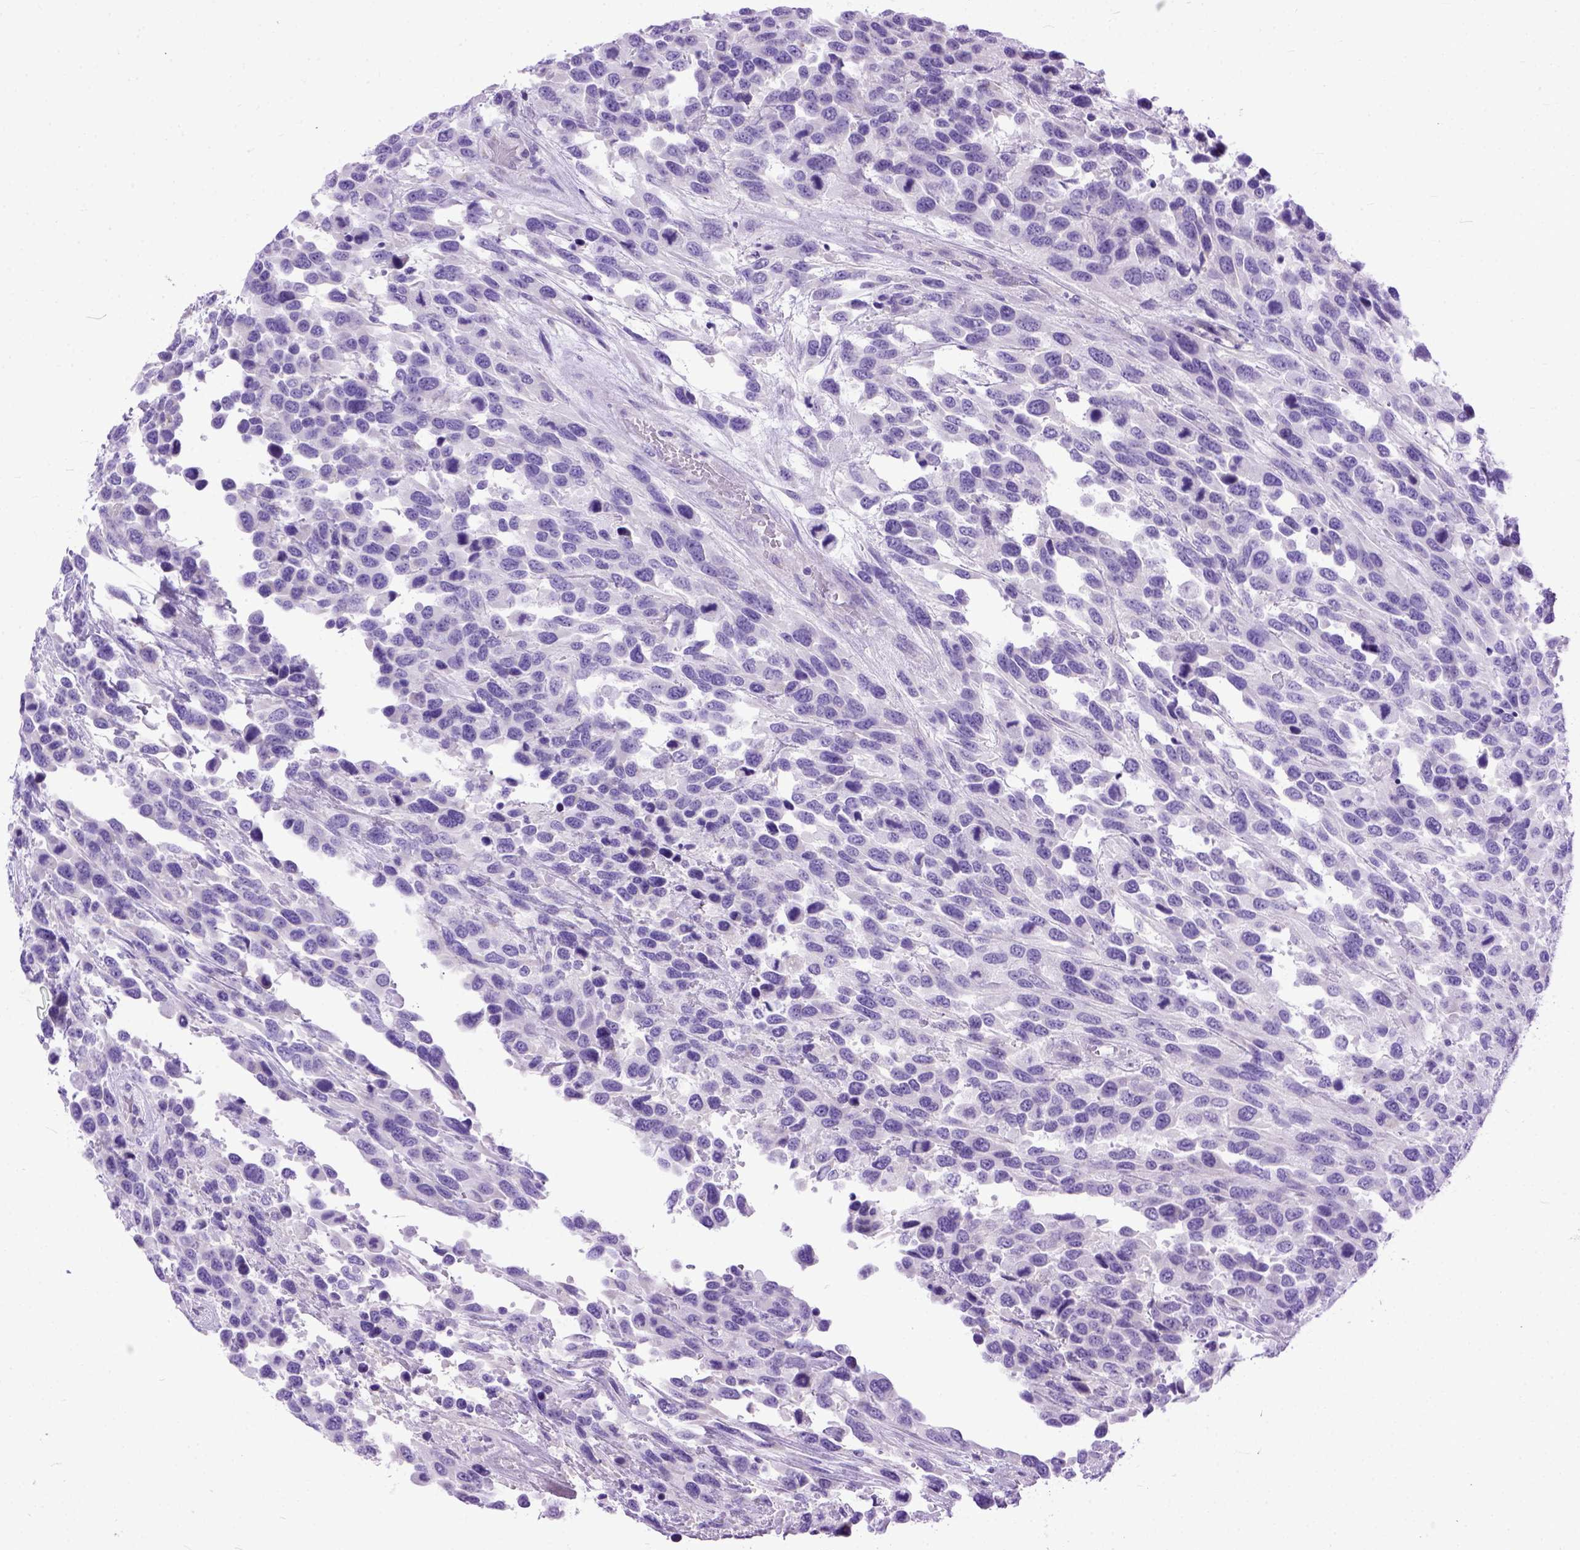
{"staining": {"intensity": "negative", "quantity": "none", "location": "none"}, "tissue": "urothelial cancer", "cell_type": "Tumor cells", "image_type": "cancer", "snomed": [{"axis": "morphology", "description": "Urothelial carcinoma, High grade"}, {"axis": "topography", "description": "Urinary bladder"}], "caption": "Urothelial cancer was stained to show a protein in brown. There is no significant expression in tumor cells. Brightfield microscopy of IHC stained with DAB (3,3'-diaminobenzidine) (brown) and hematoxylin (blue), captured at high magnification.", "gene": "PPL", "patient": {"sex": "female", "age": 70}}